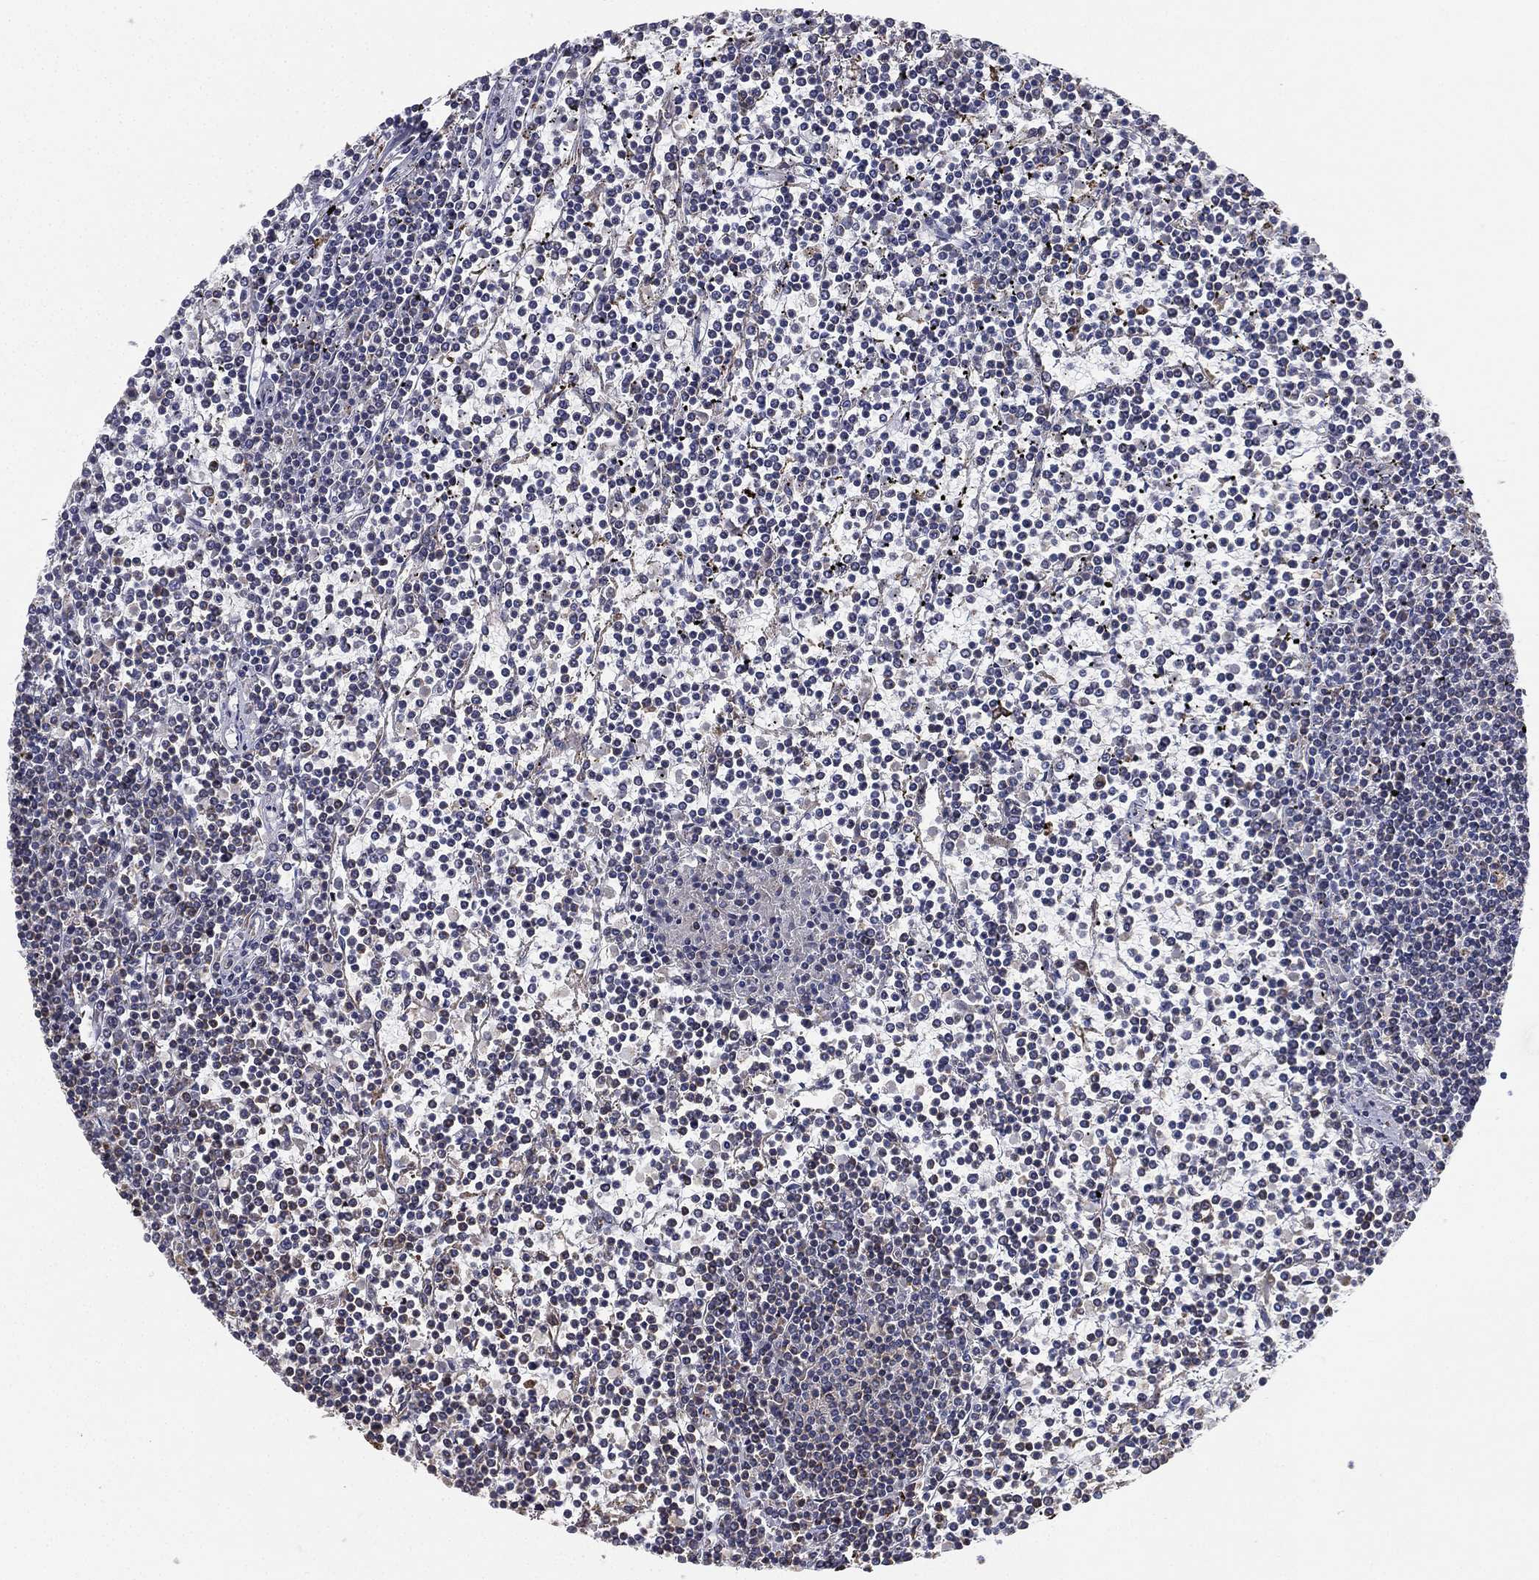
{"staining": {"intensity": "negative", "quantity": "none", "location": "none"}, "tissue": "lymphoma", "cell_type": "Tumor cells", "image_type": "cancer", "snomed": [{"axis": "morphology", "description": "Malignant lymphoma, non-Hodgkin's type, Low grade"}, {"axis": "topography", "description": "Spleen"}], "caption": "The photomicrograph reveals no significant staining in tumor cells of lymphoma.", "gene": "CYB5B", "patient": {"sex": "female", "age": 19}}